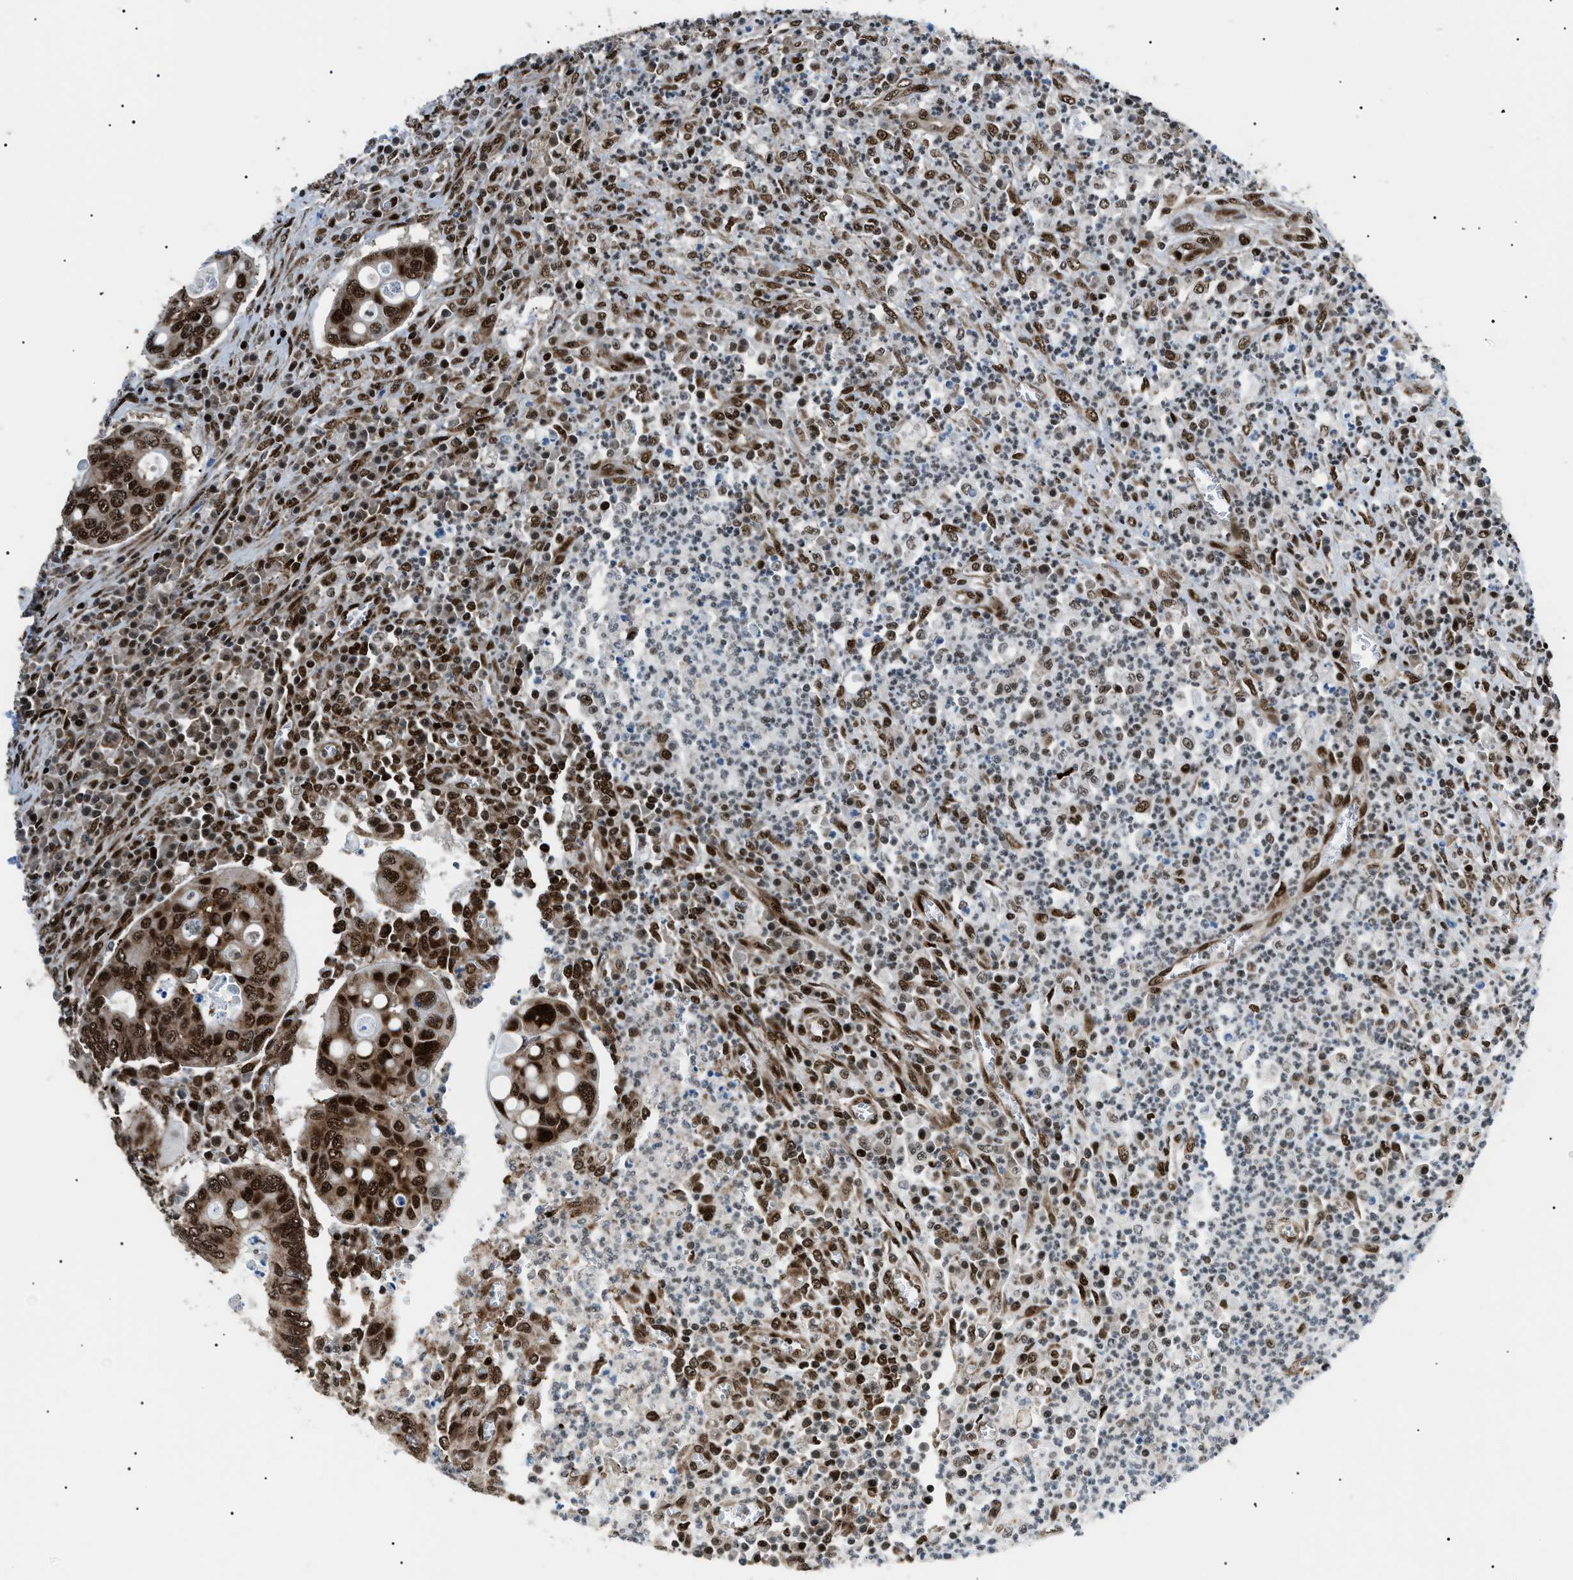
{"staining": {"intensity": "strong", "quantity": ">75%", "location": "cytoplasmic/membranous,nuclear"}, "tissue": "colorectal cancer", "cell_type": "Tumor cells", "image_type": "cancer", "snomed": [{"axis": "morphology", "description": "Inflammation, NOS"}, {"axis": "morphology", "description": "Adenocarcinoma, NOS"}, {"axis": "topography", "description": "Colon"}], "caption": "Immunohistochemical staining of human adenocarcinoma (colorectal) displays high levels of strong cytoplasmic/membranous and nuclear protein expression in about >75% of tumor cells. The protein is stained brown, and the nuclei are stained in blue (DAB (3,3'-diaminobenzidine) IHC with brightfield microscopy, high magnification).", "gene": "HNRNPK", "patient": {"sex": "male", "age": 72}}